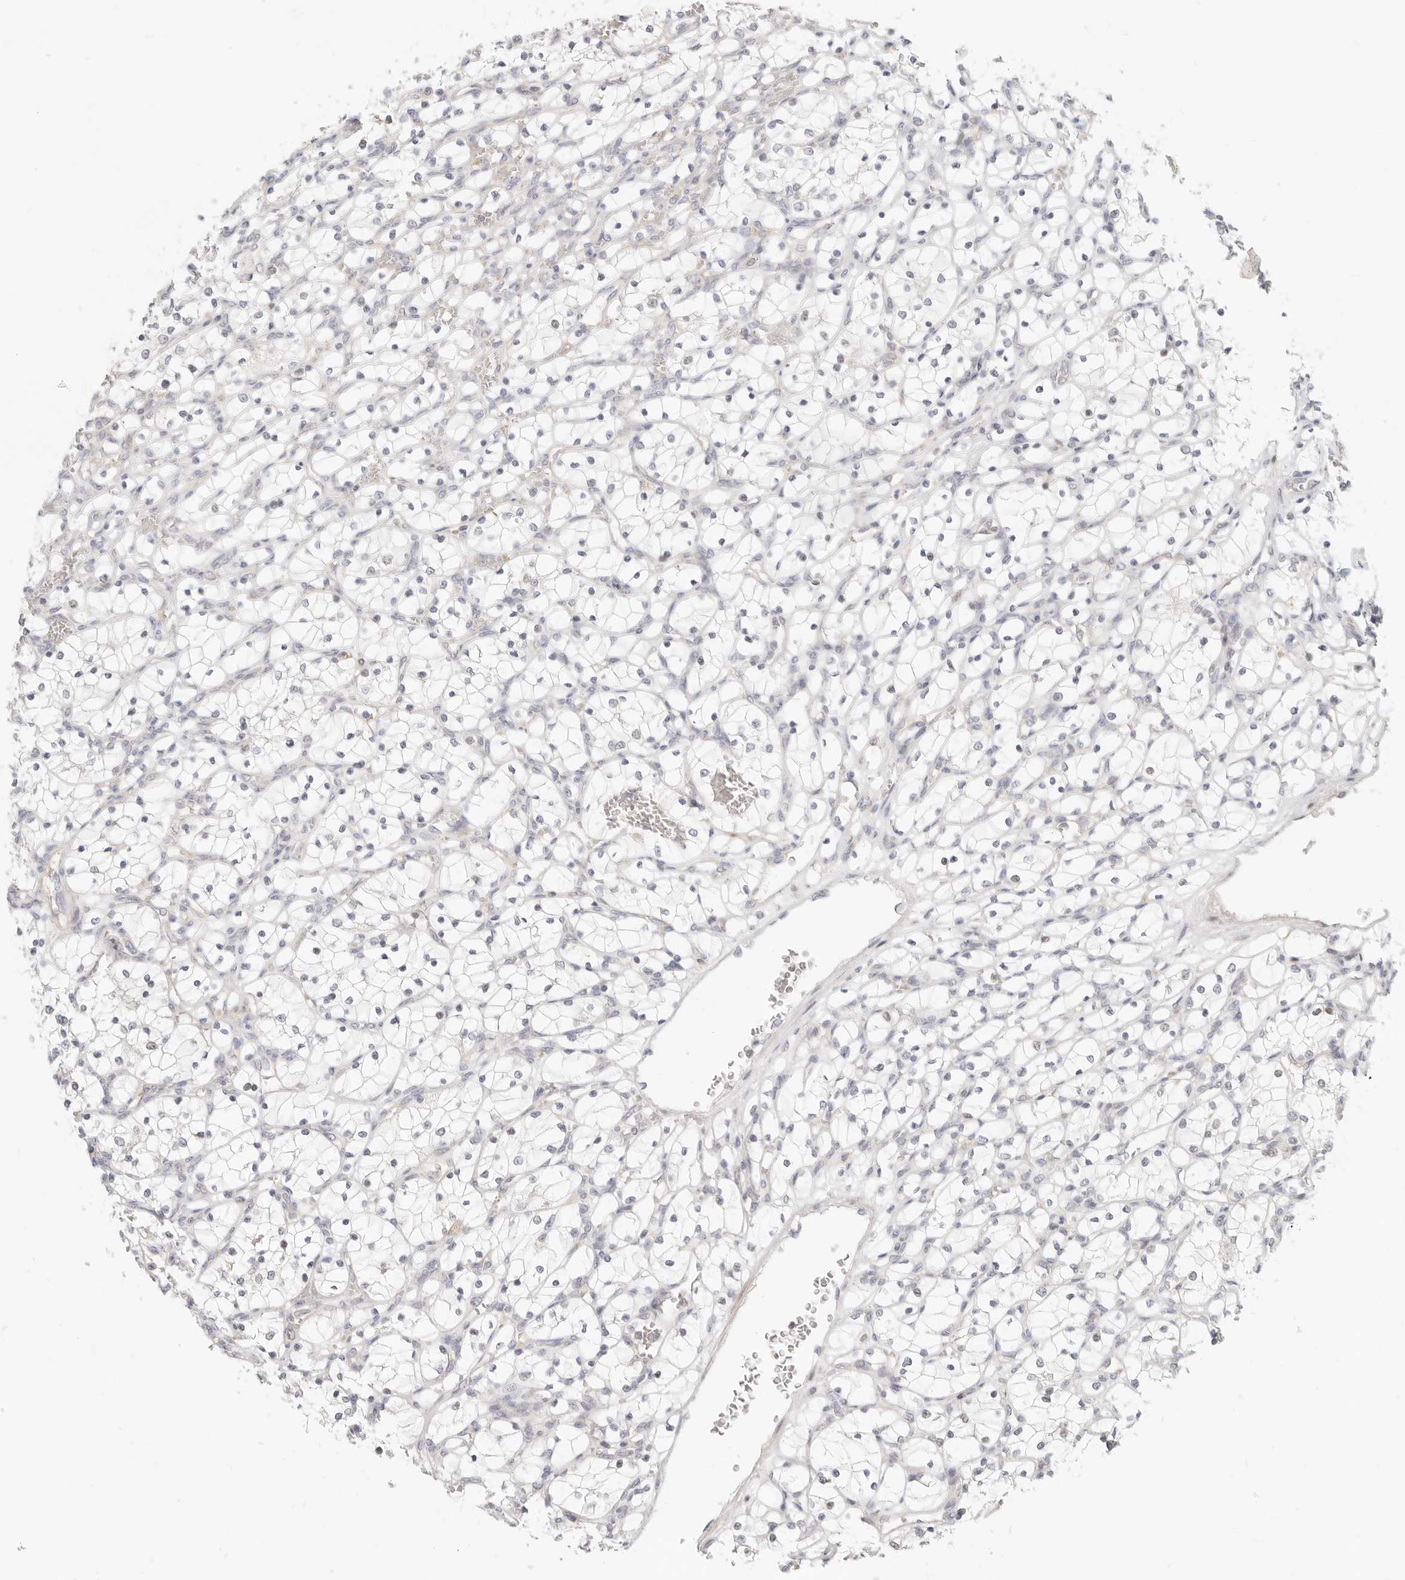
{"staining": {"intensity": "negative", "quantity": "none", "location": "none"}, "tissue": "renal cancer", "cell_type": "Tumor cells", "image_type": "cancer", "snomed": [{"axis": "morphology", "description": "Adenocarcinoma, NOS"}, {"axis": "topography", "description": "Kidney"}], "caption": "Tumor cells are negative for protein expression in human adenocarcinoma (renal).", "gene": "LTB4R2", "patient": {"sex": "female", "age": 69}}